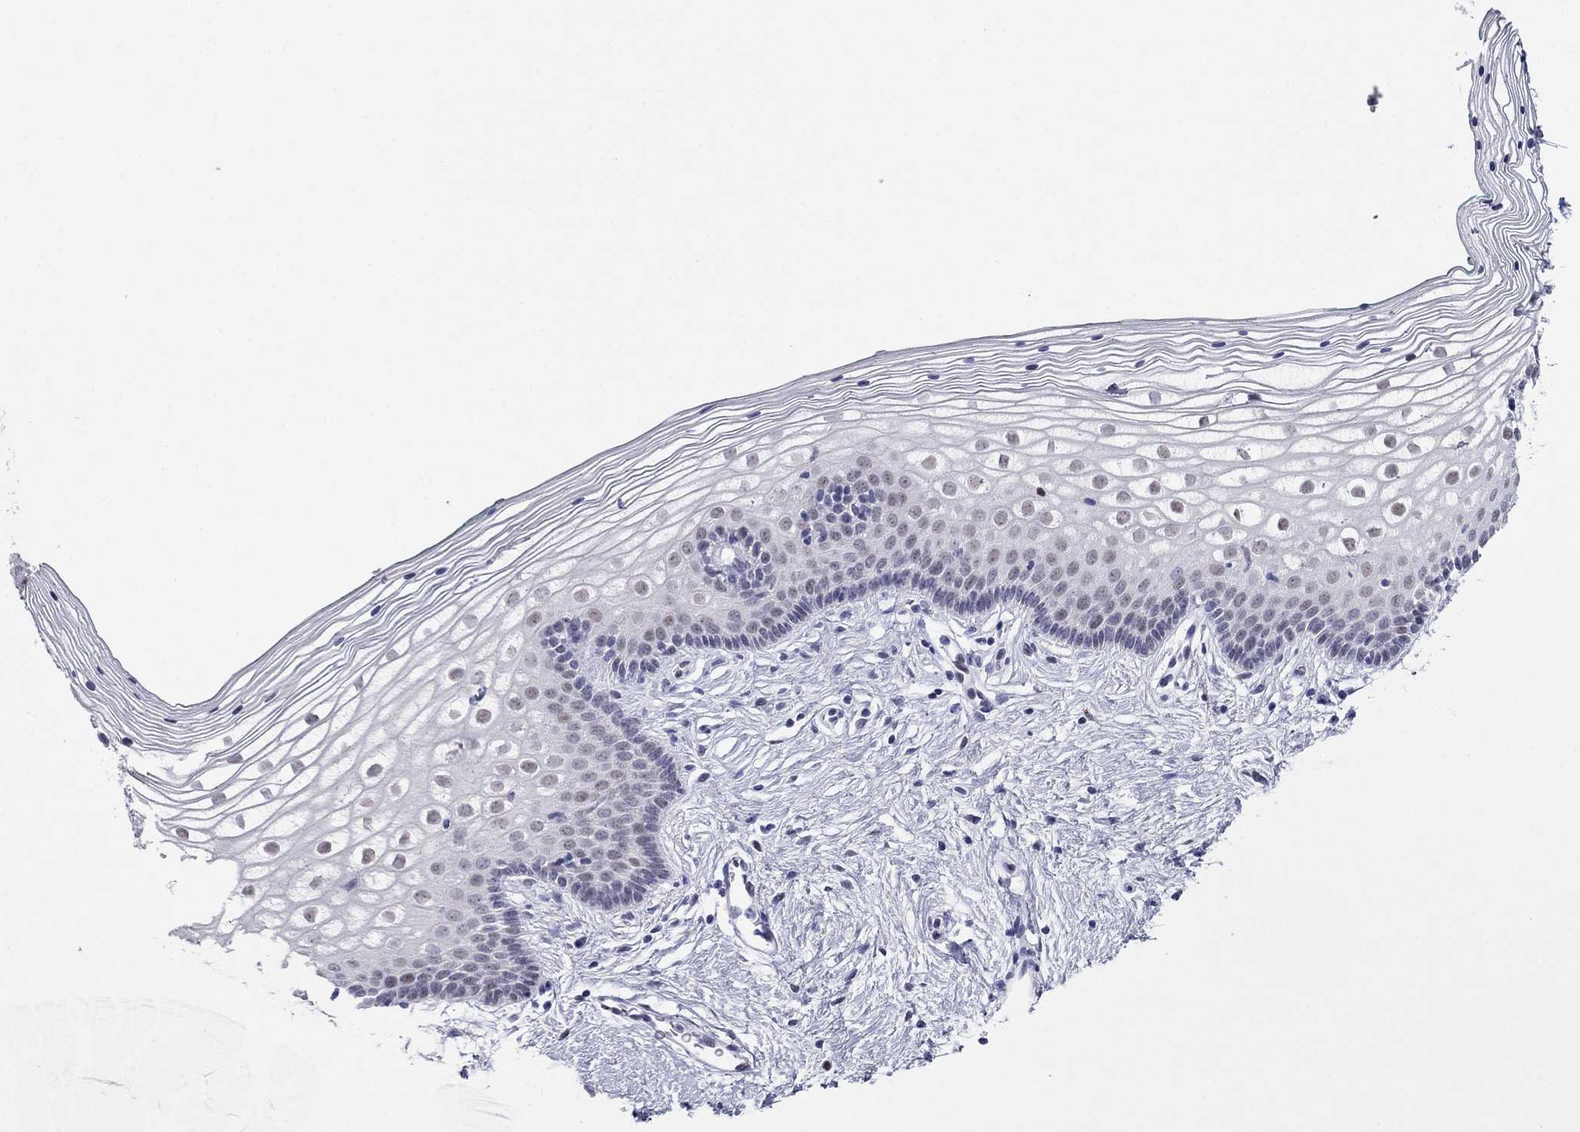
{"staining": {"intensity": "weak", "quantity": "25%-75%", "location": "nuclear"}, "tissue": "vagina", "cell_type": "Squamous epithelial cells", "image_type": "normal", "snomed": [{"axis": "morphology", "description": "Normal tissue, NOS"}, {"axis": "topography", "description": "Vagina"}], "caption": "There is low levels of weak nuclear expression in squamous epithelial cells of unremarkable vagina, as demonstrated by immunohistochemical staining (brown color).", "gene": "PPM1G", "patient": {"sex": "female", "age": 36}}